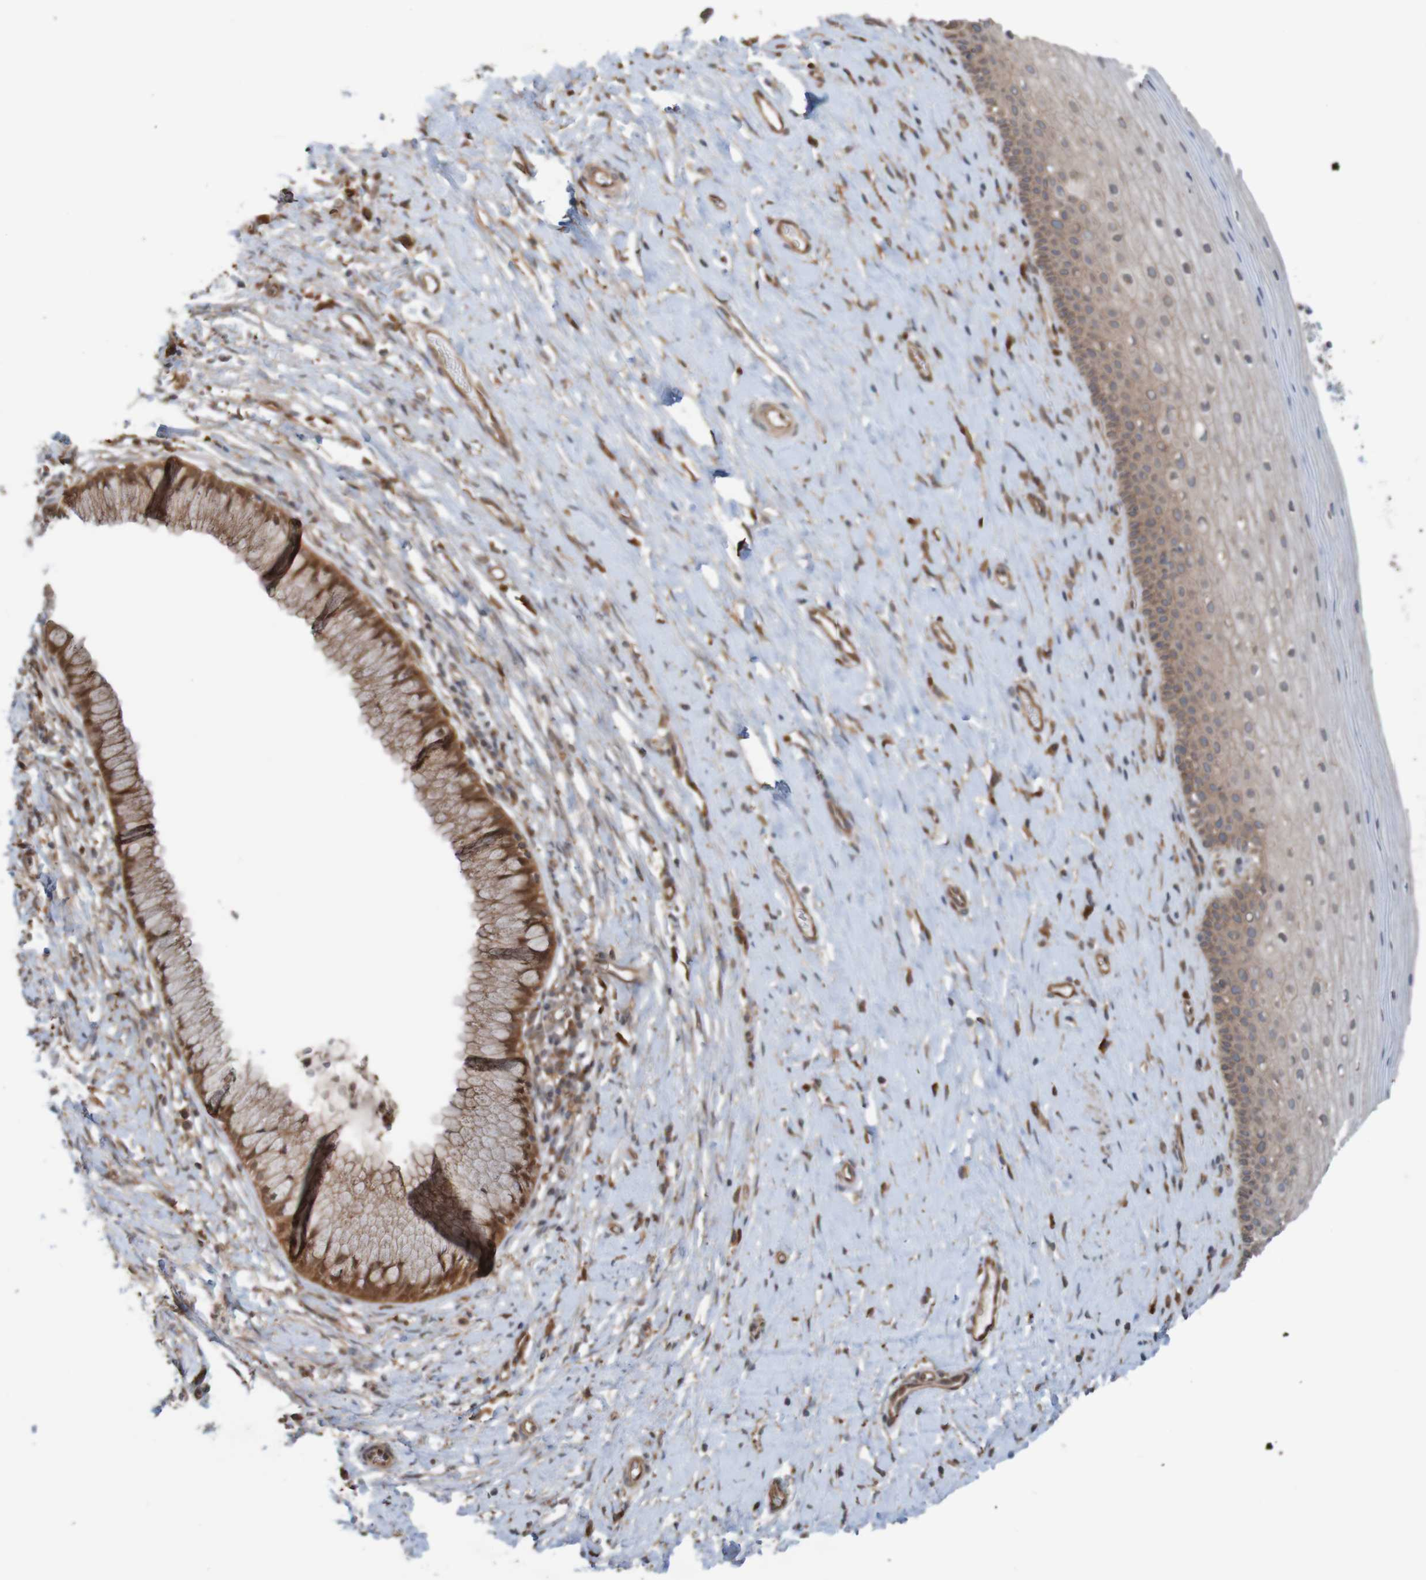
{"staining": {"intensity": "moderate", "quantity": ">75%", "location": "cytoplasmic/membranous"}, "tissue": "cervix", "cell_type": "Glandular cells", "image_type": "normal", "snomed": [{"axis": "morphology", "description": "Normal tissue, NOS"}, {"axis": "topography", "description": "Cervix"}], "caption": "A histopathology image of cervix stained for a protein exhibits moderate cytoplasmic/membranous brown staining in glandular cells.", "gene": "ARHGEF11", "patient": {"sex": "female", "age": 39}}